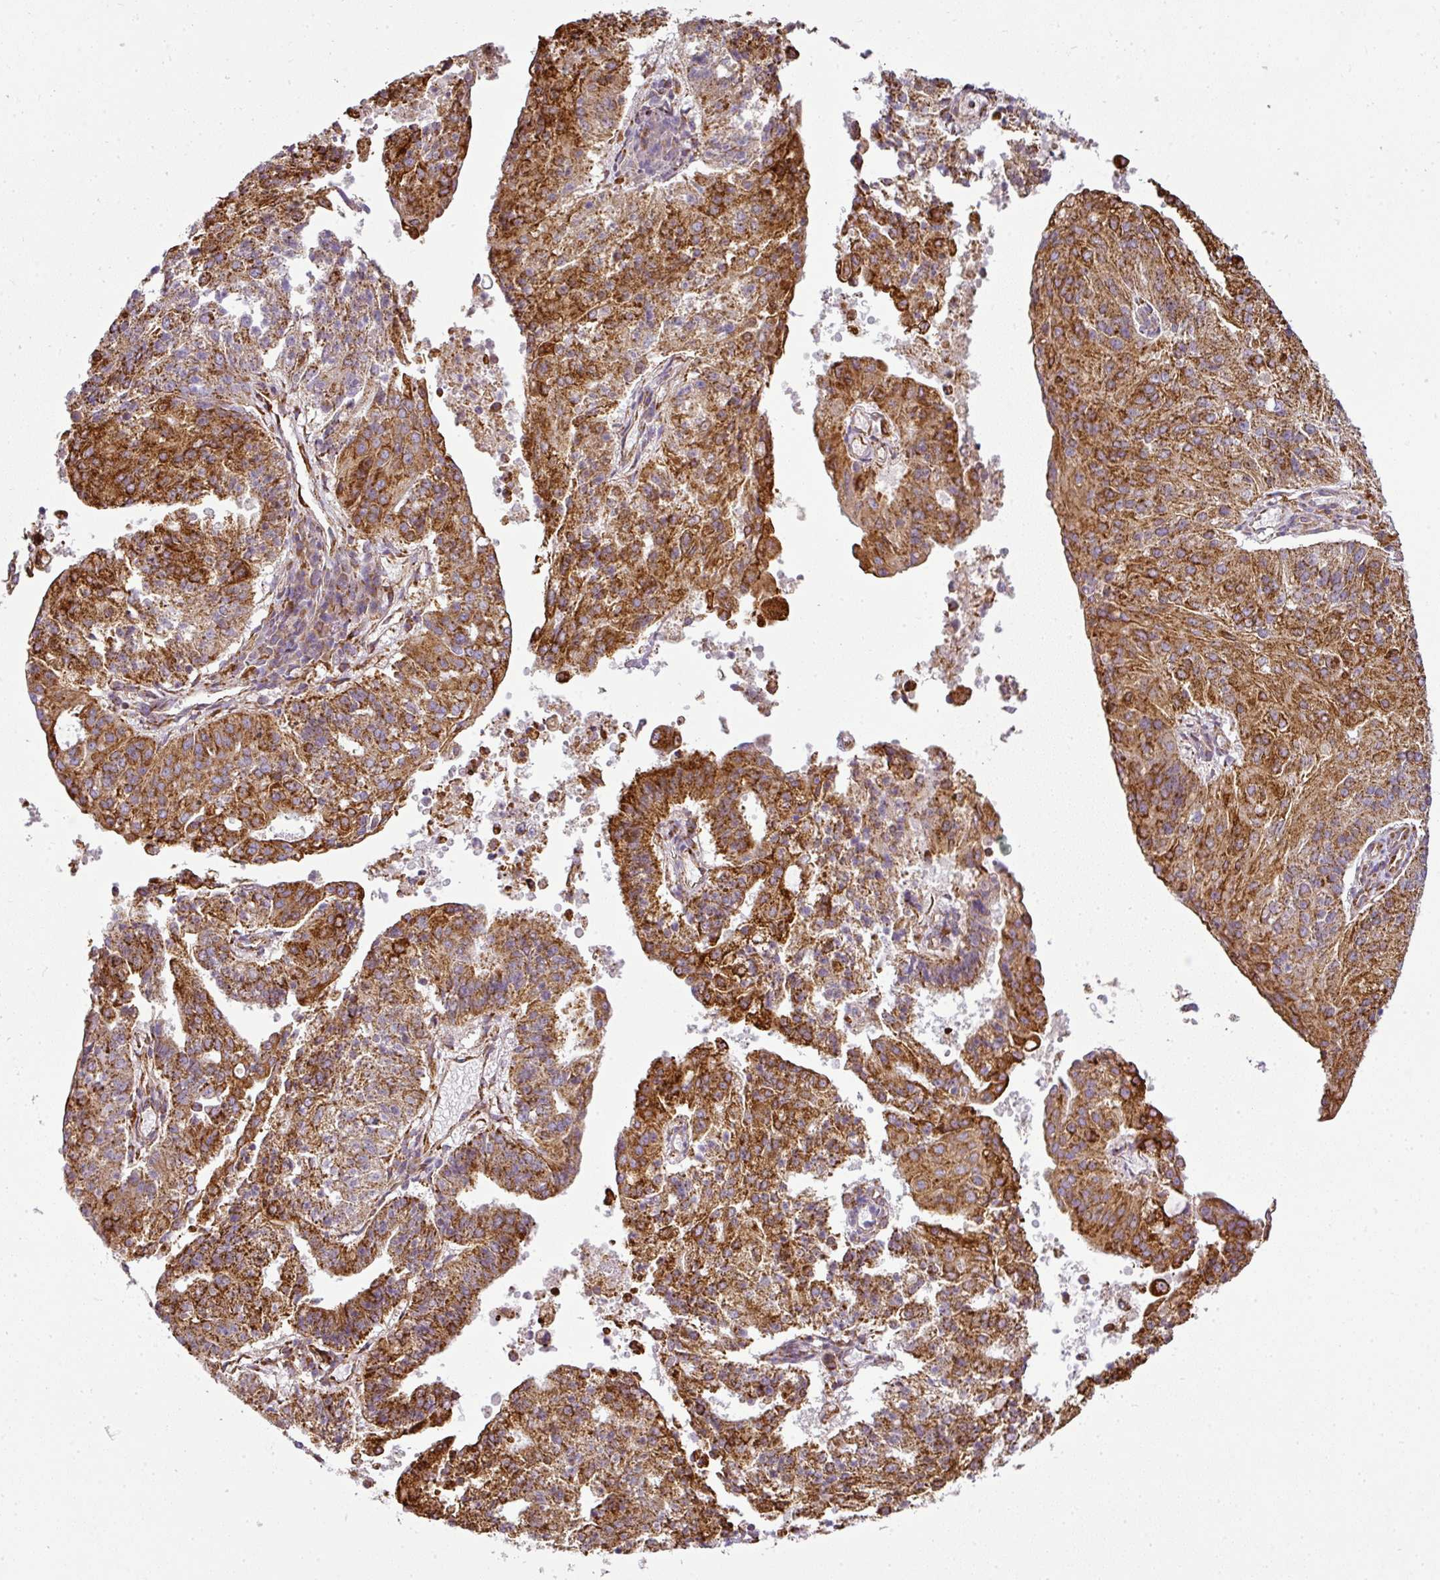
{"staining": {"intensity": "strong", "quantity": ">75%", "location": "cytoplasmic/membranous"}, "tissue": "endometrial cancer", "cell_type": "Tumor cells", "image_type": "cancer", "snomed": [{"axis": "morphology", "description": "Adenocarcinoma, NOS"}, {"axis": "topography", "description": "Endometrium"}], "caption": "Human endometrial cancer (adenocarcinoma) stained with a brown dye reveals strong cytoplasmic/membranous positive staining in approximately >75% of tumor cells.", "gene": "ANKRD18A", "patient": {"sex": "female", "age": 82}}